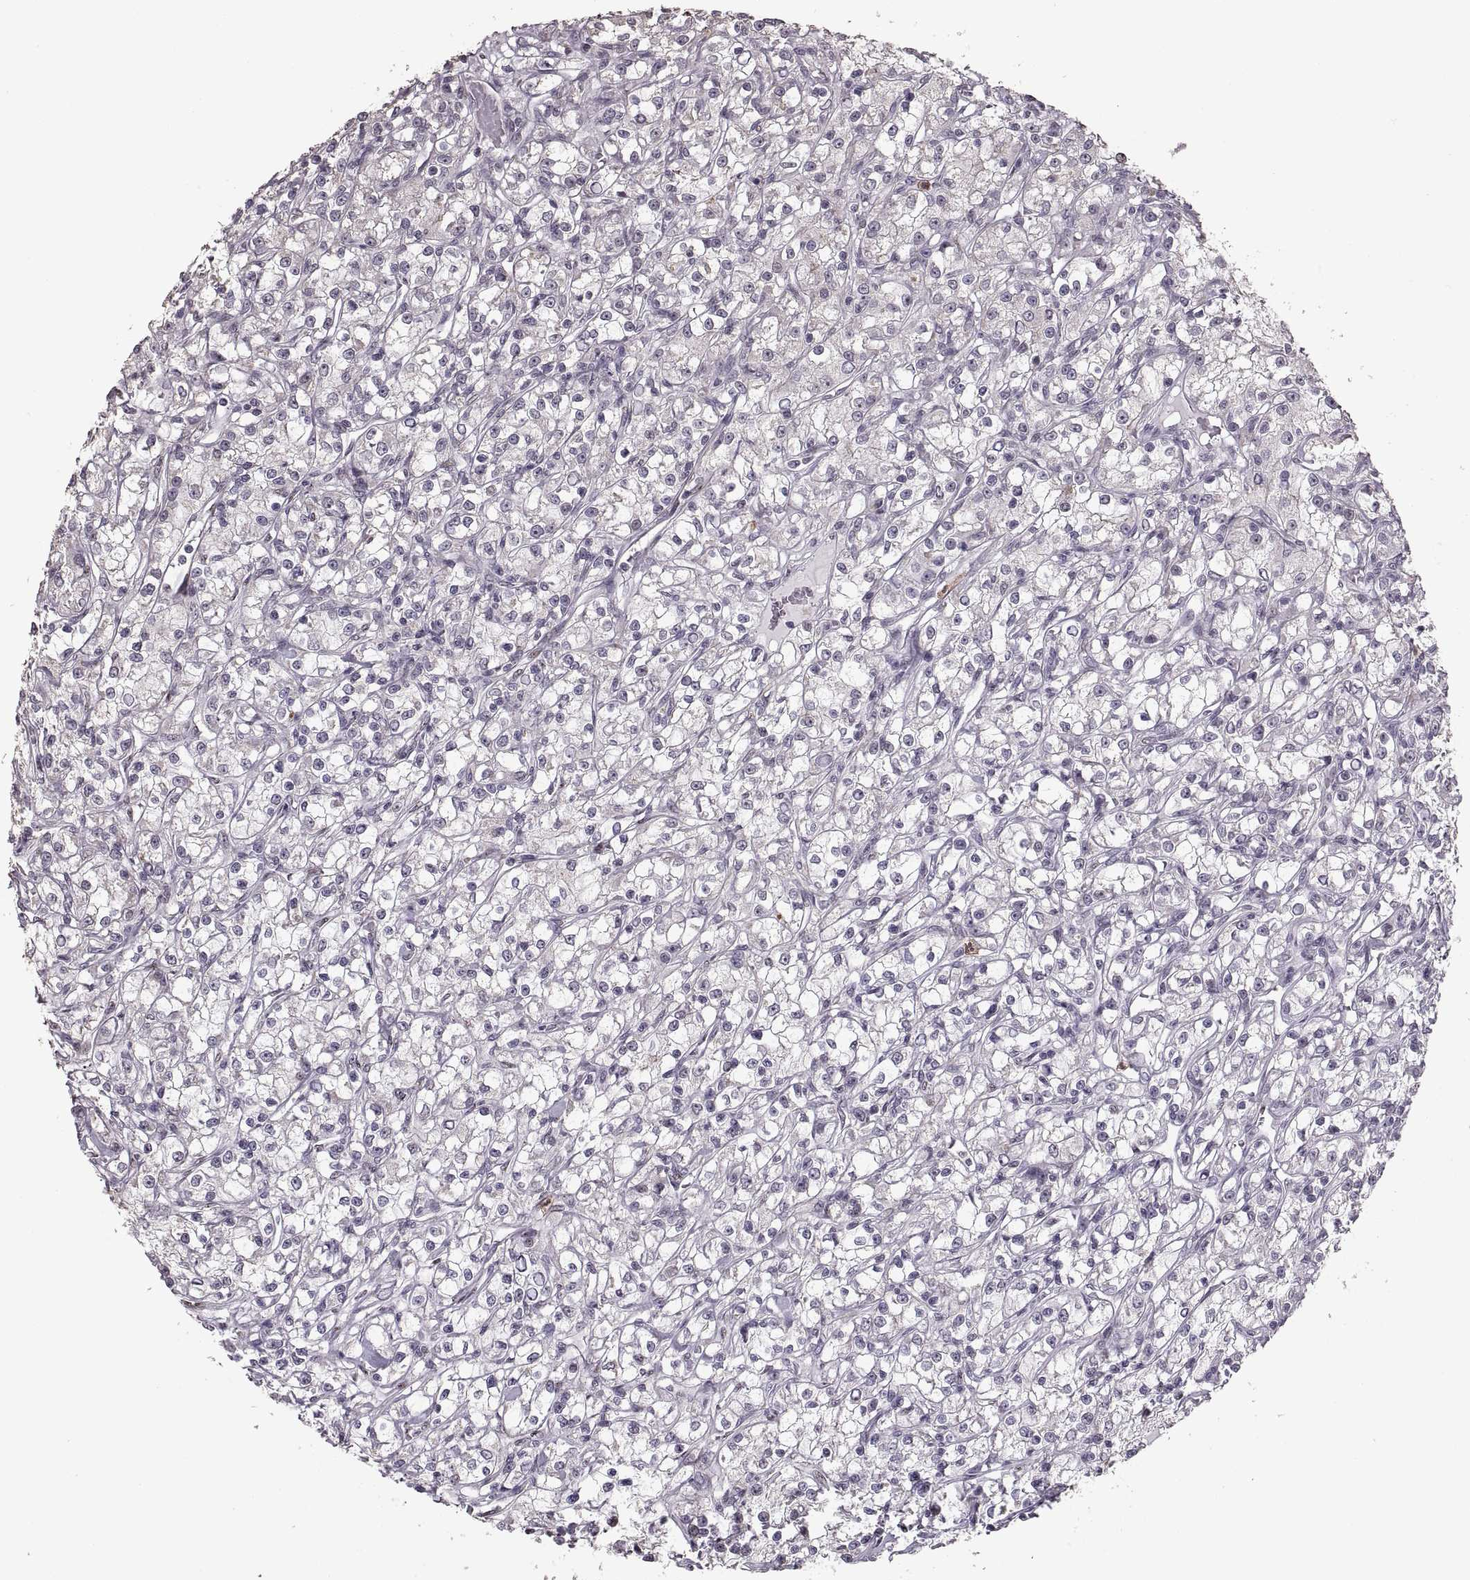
{"staining": {"intensity": "negative", "quantity": "none", "location": "none"}, "tissue": "renal cancer", "cell_type": "Tumor cells", "image_type": "cancer", "snomed": [{"axis": "morphology", "description": "Adenocarcinoma, NOS"}, {"axis": "topography", "description": "Kidney"}], "caption": "Photomicrograph shows no significant protein staining in tumor cells of renal adenocarcinoma.", "gene": "PALS1", "patient": {"sex": "female", "age": 59}}